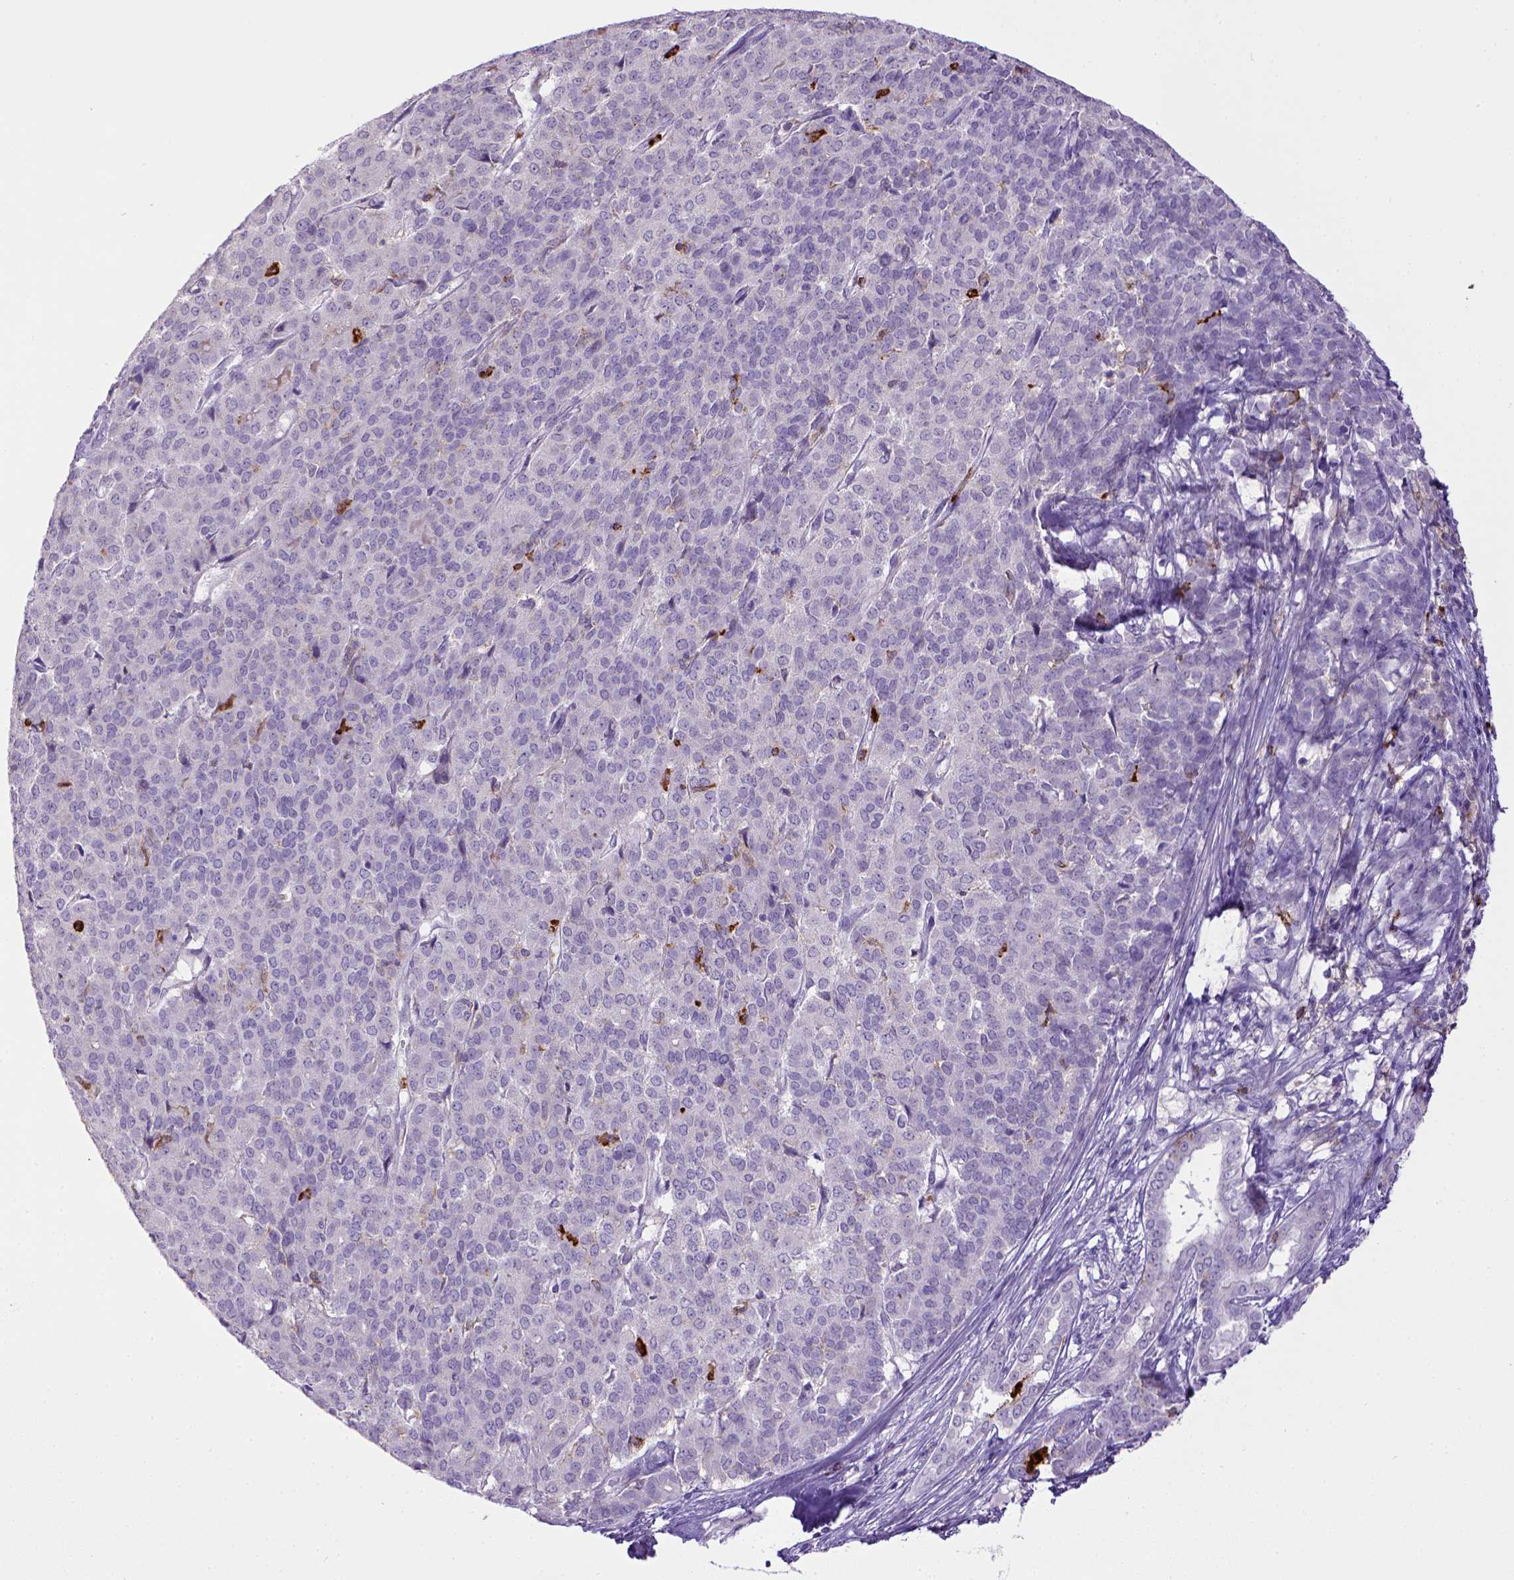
{"staining": {"intensity": "negative", "quantity": "none", "location": "none"}, "tissue": "liver cancer", "cell_type": "Tumor cells", "image_type": "cancer", "snomed": [{"axis": "morphology", "description": "Cholangiocarcinoma"}, {"axis": "topography", "description": "Liver"}], "caption": "Tumor cells are negative for protein expression in human liver cancer.", "gene": "ITGAM", "patient": {"sex": "female", "age": 47}}